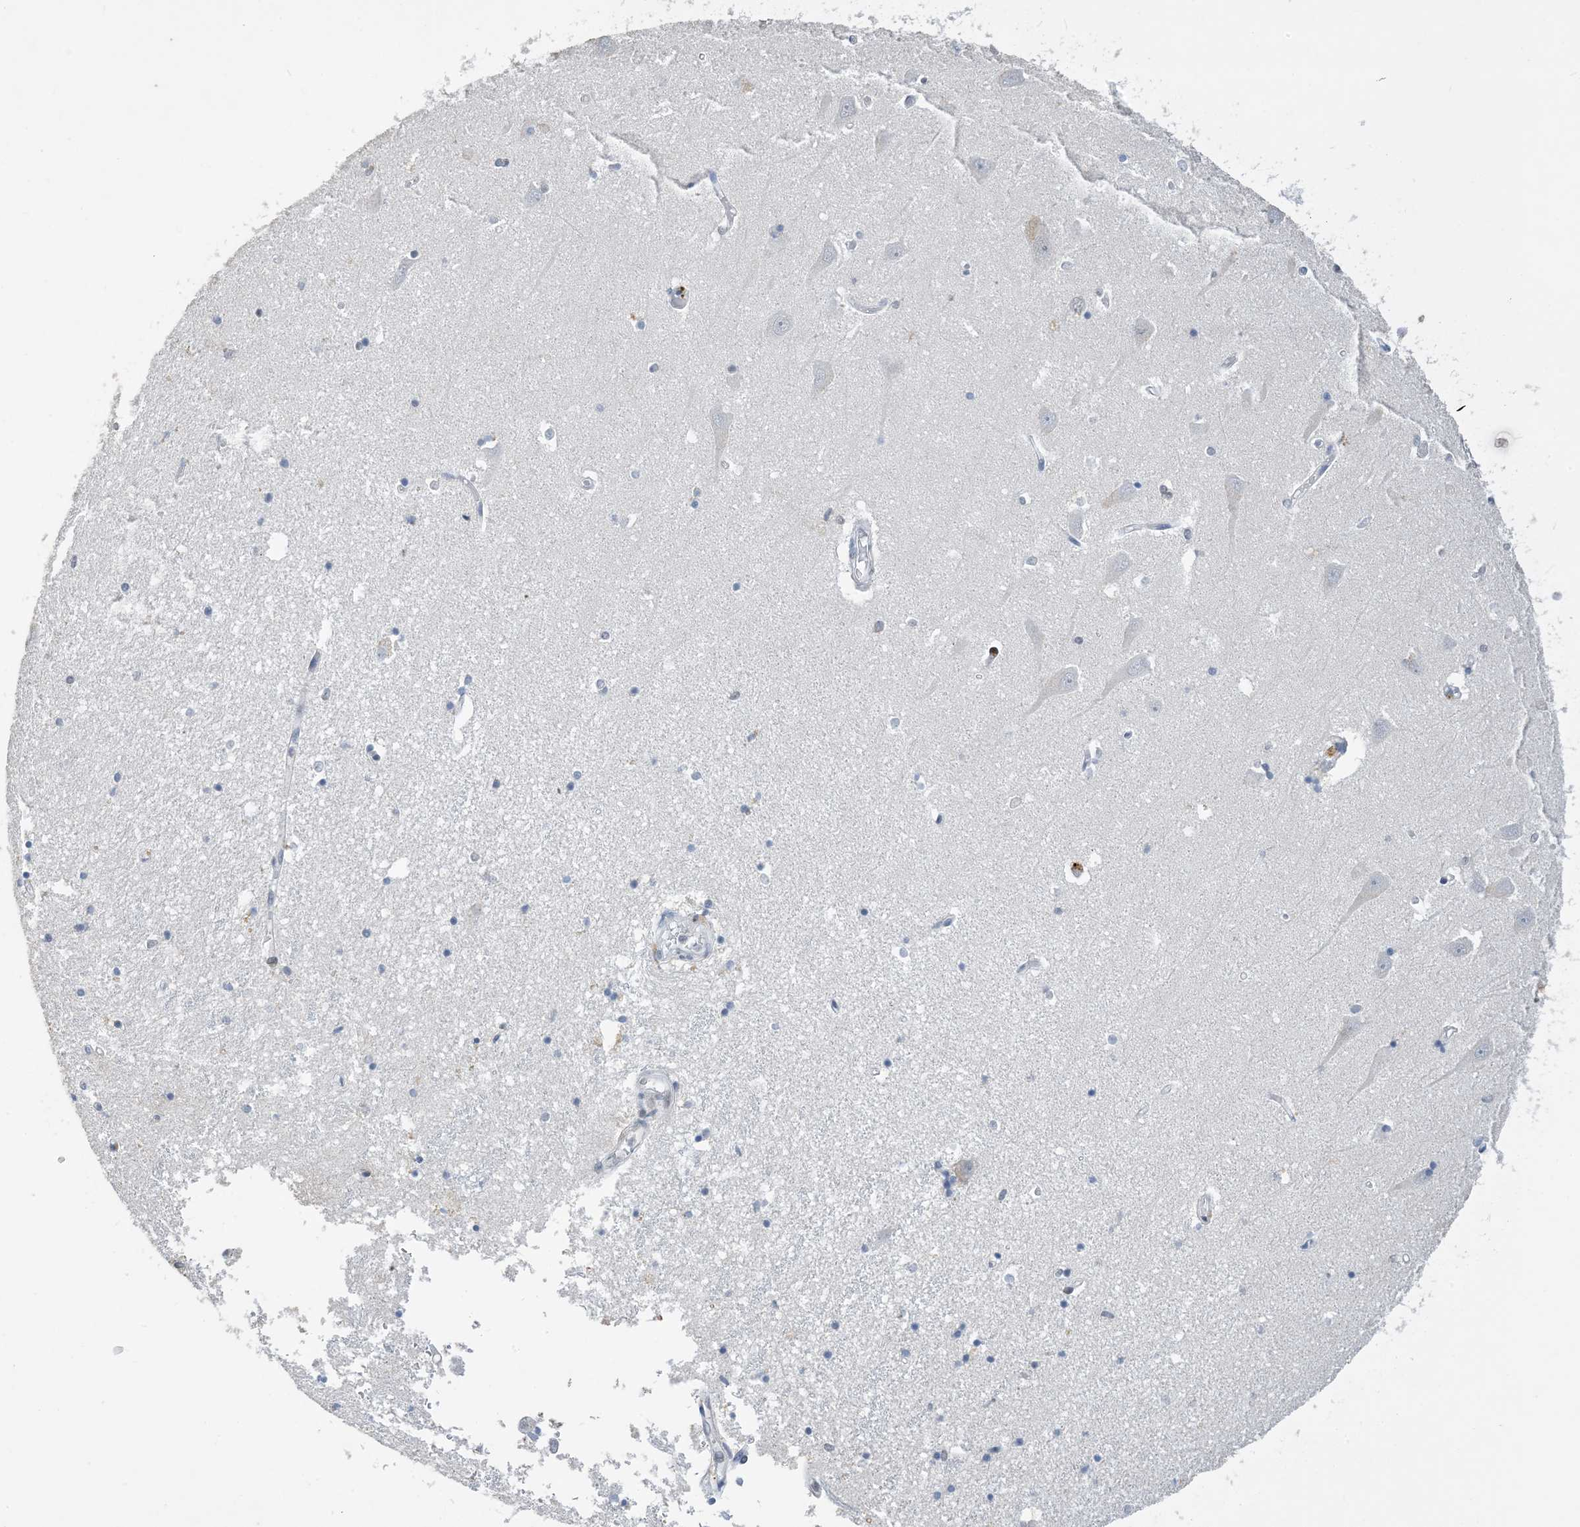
{"staining": {"intensity": "negative", "quantity": "none", "location": "none"}, "tissue": "hippocampus", "cell_type": "Glial cells", "image_type": "normal", "snomed": [{"axis": "morphology", "description": "Normal tissue, NOS"}, {"axis": "topography", "description": "Hippocampus"}], "caption": "Histopathology image shows no significant protein expression in glial cells of unremarkable hippocampus.", "gene": "SLC25A53", "patient": {"sex": "male", "age": 70}}